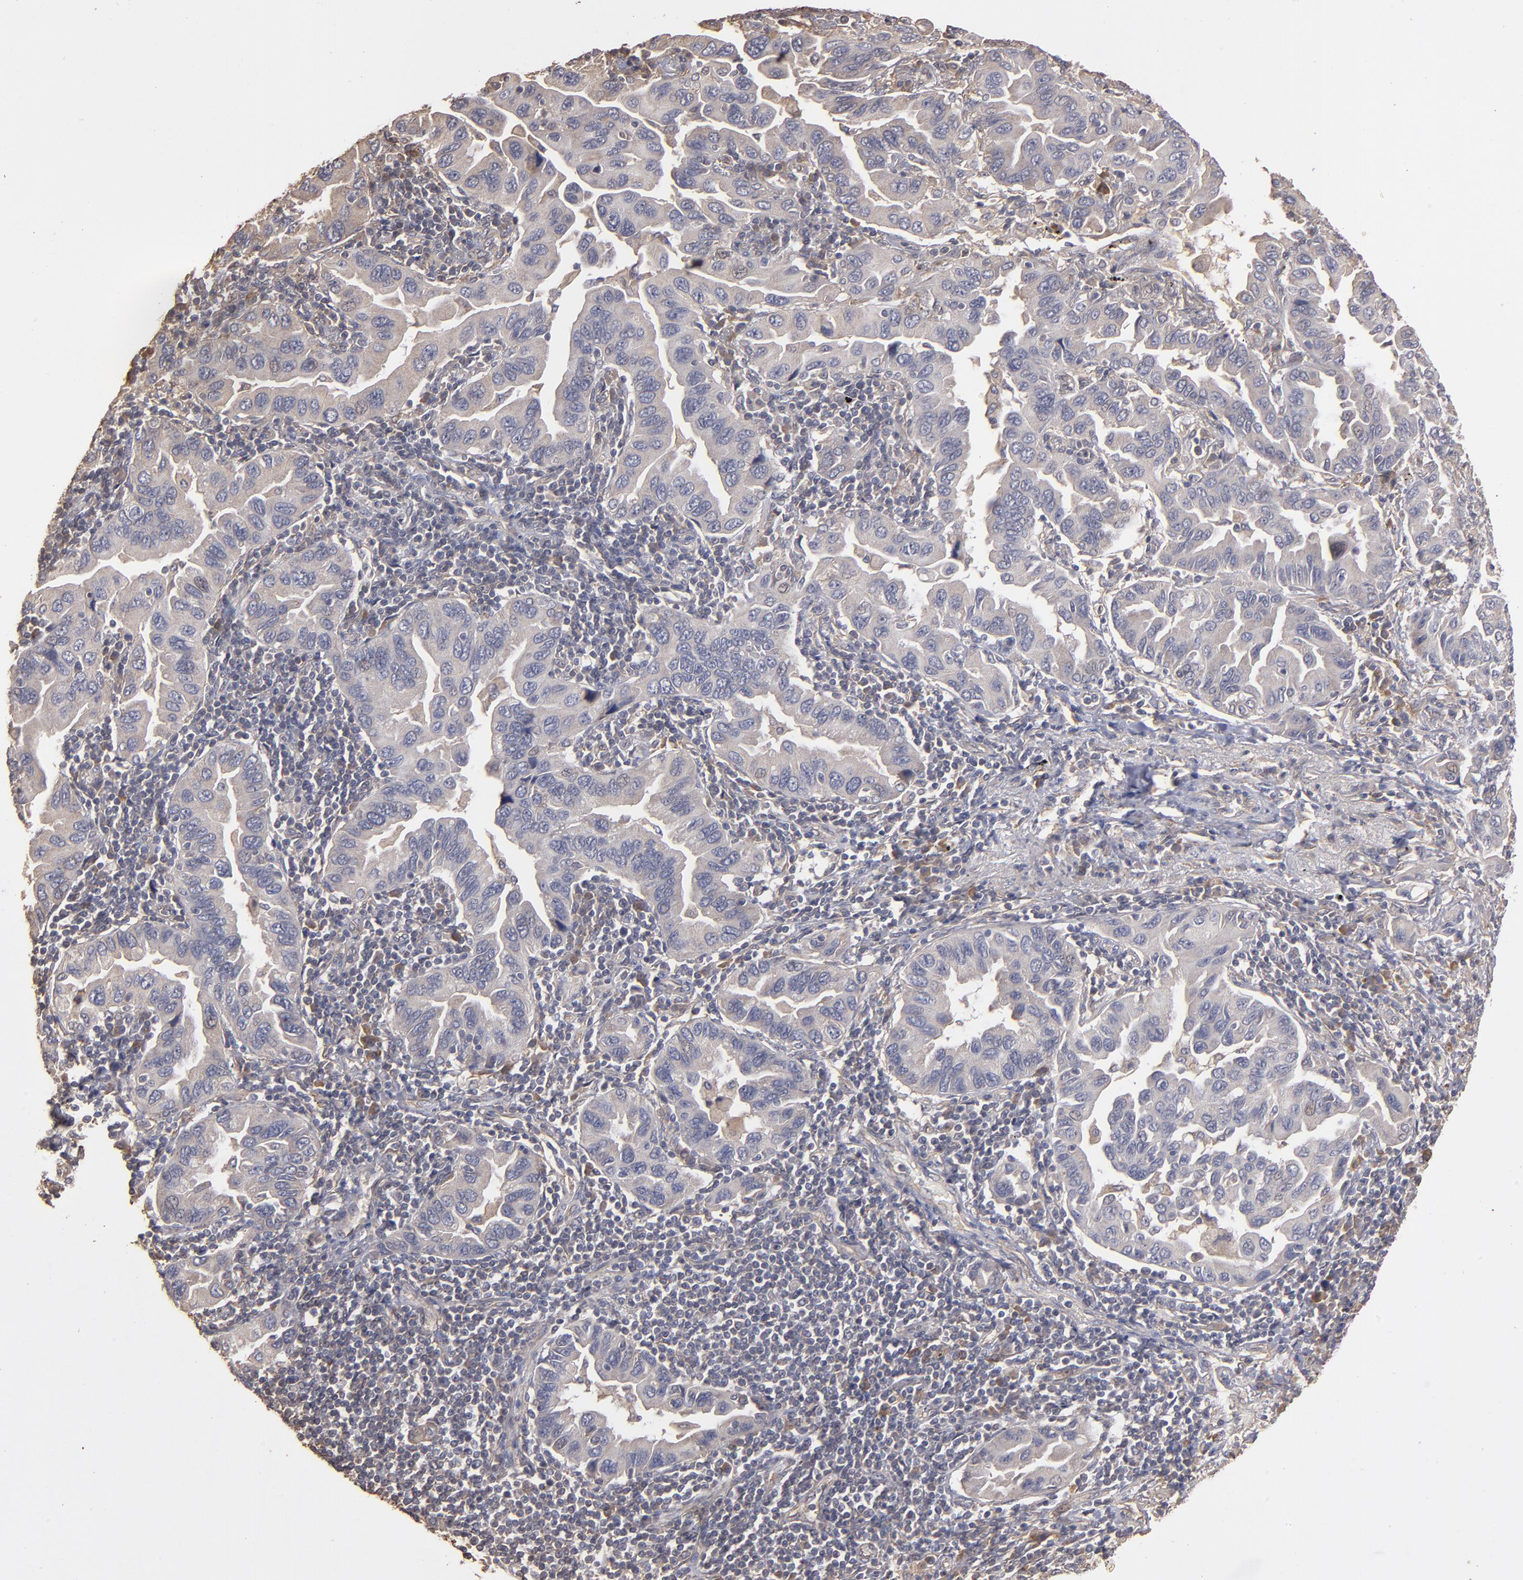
{"staining": {"intensity": "weak", "quantity": ">75%", "location": "cytoplasmic/membranous"}, "tissue": "lung cancer", "cell_type": "Tumor cells", "image_type": "cancer", "snomed": [{"axis": "morphology", "description": "Adenocarcinoma, NOS"}, {"axis": "topography", "description": "Lung"}], "caption": "A histopathology image showing weak cytoplasmic/membranous staining in approximately >75% of tumor cells in lung adenocarcinoma, as visualized by brown immunohistochemical staining.", "gene": "DMD", "patient": {"sex": "female", "age": 65}}